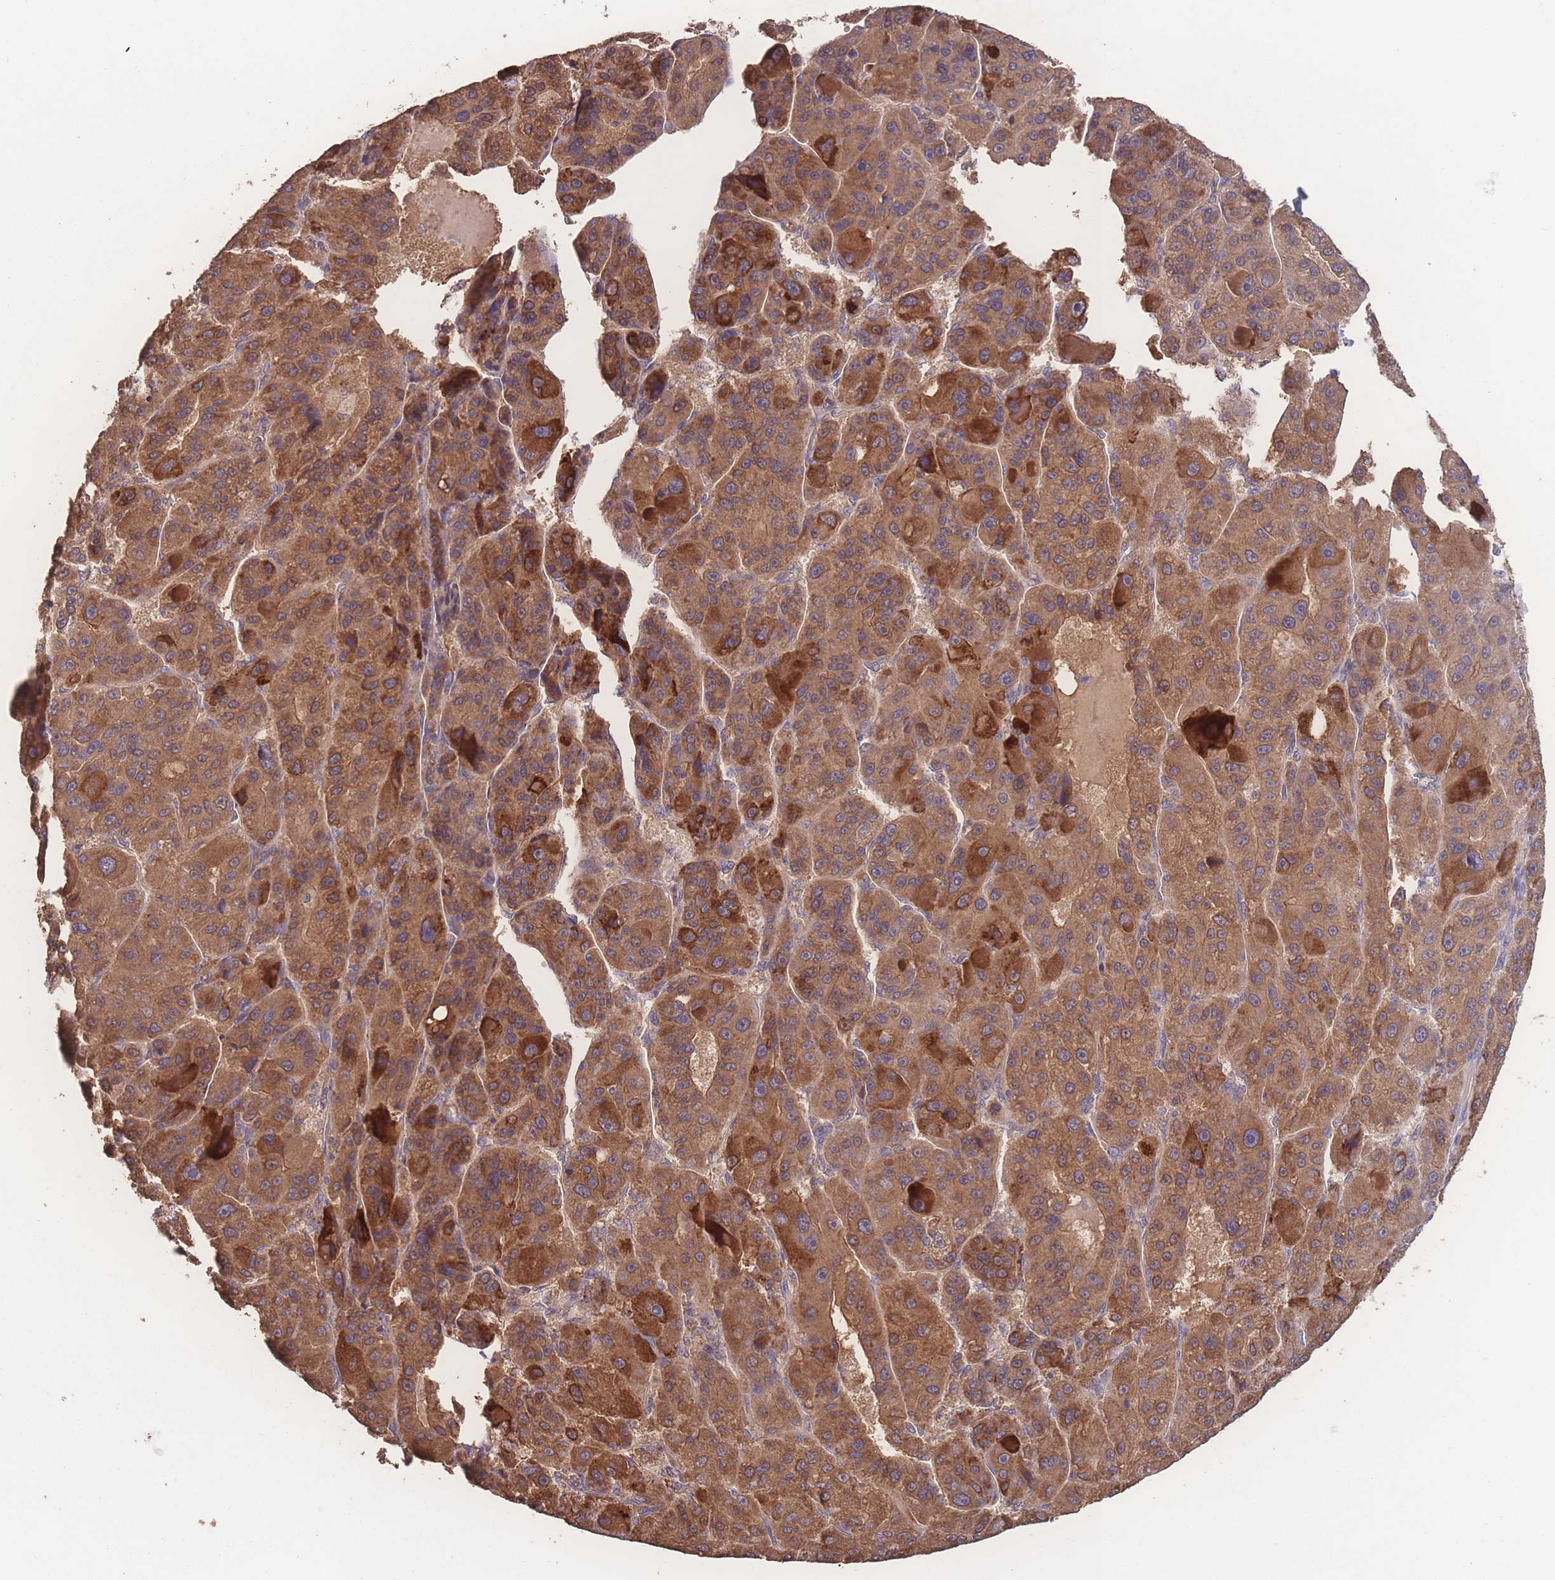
{"staining": {"intensity": "strong", "quantity": ">75%", "location": "cytoplasmic/membranous"}, "tissue": "liver cancer", "cell_type": "Tumor cells", "image_type": "cancer", "snomed": [{"axis": "morphology", "description": "Carcinoma, Hepatocellular, NOS"}, {"axis": "topography", "description": "Liver"}], "caption": "About >75% of tumor cells in liver cancer reveal strong cytoplasmic/membranous protein staining as visualized by brown immunohistochemical staining.", "gene": "ATXN10", "patient": {"sex": "male", "age": 76}}